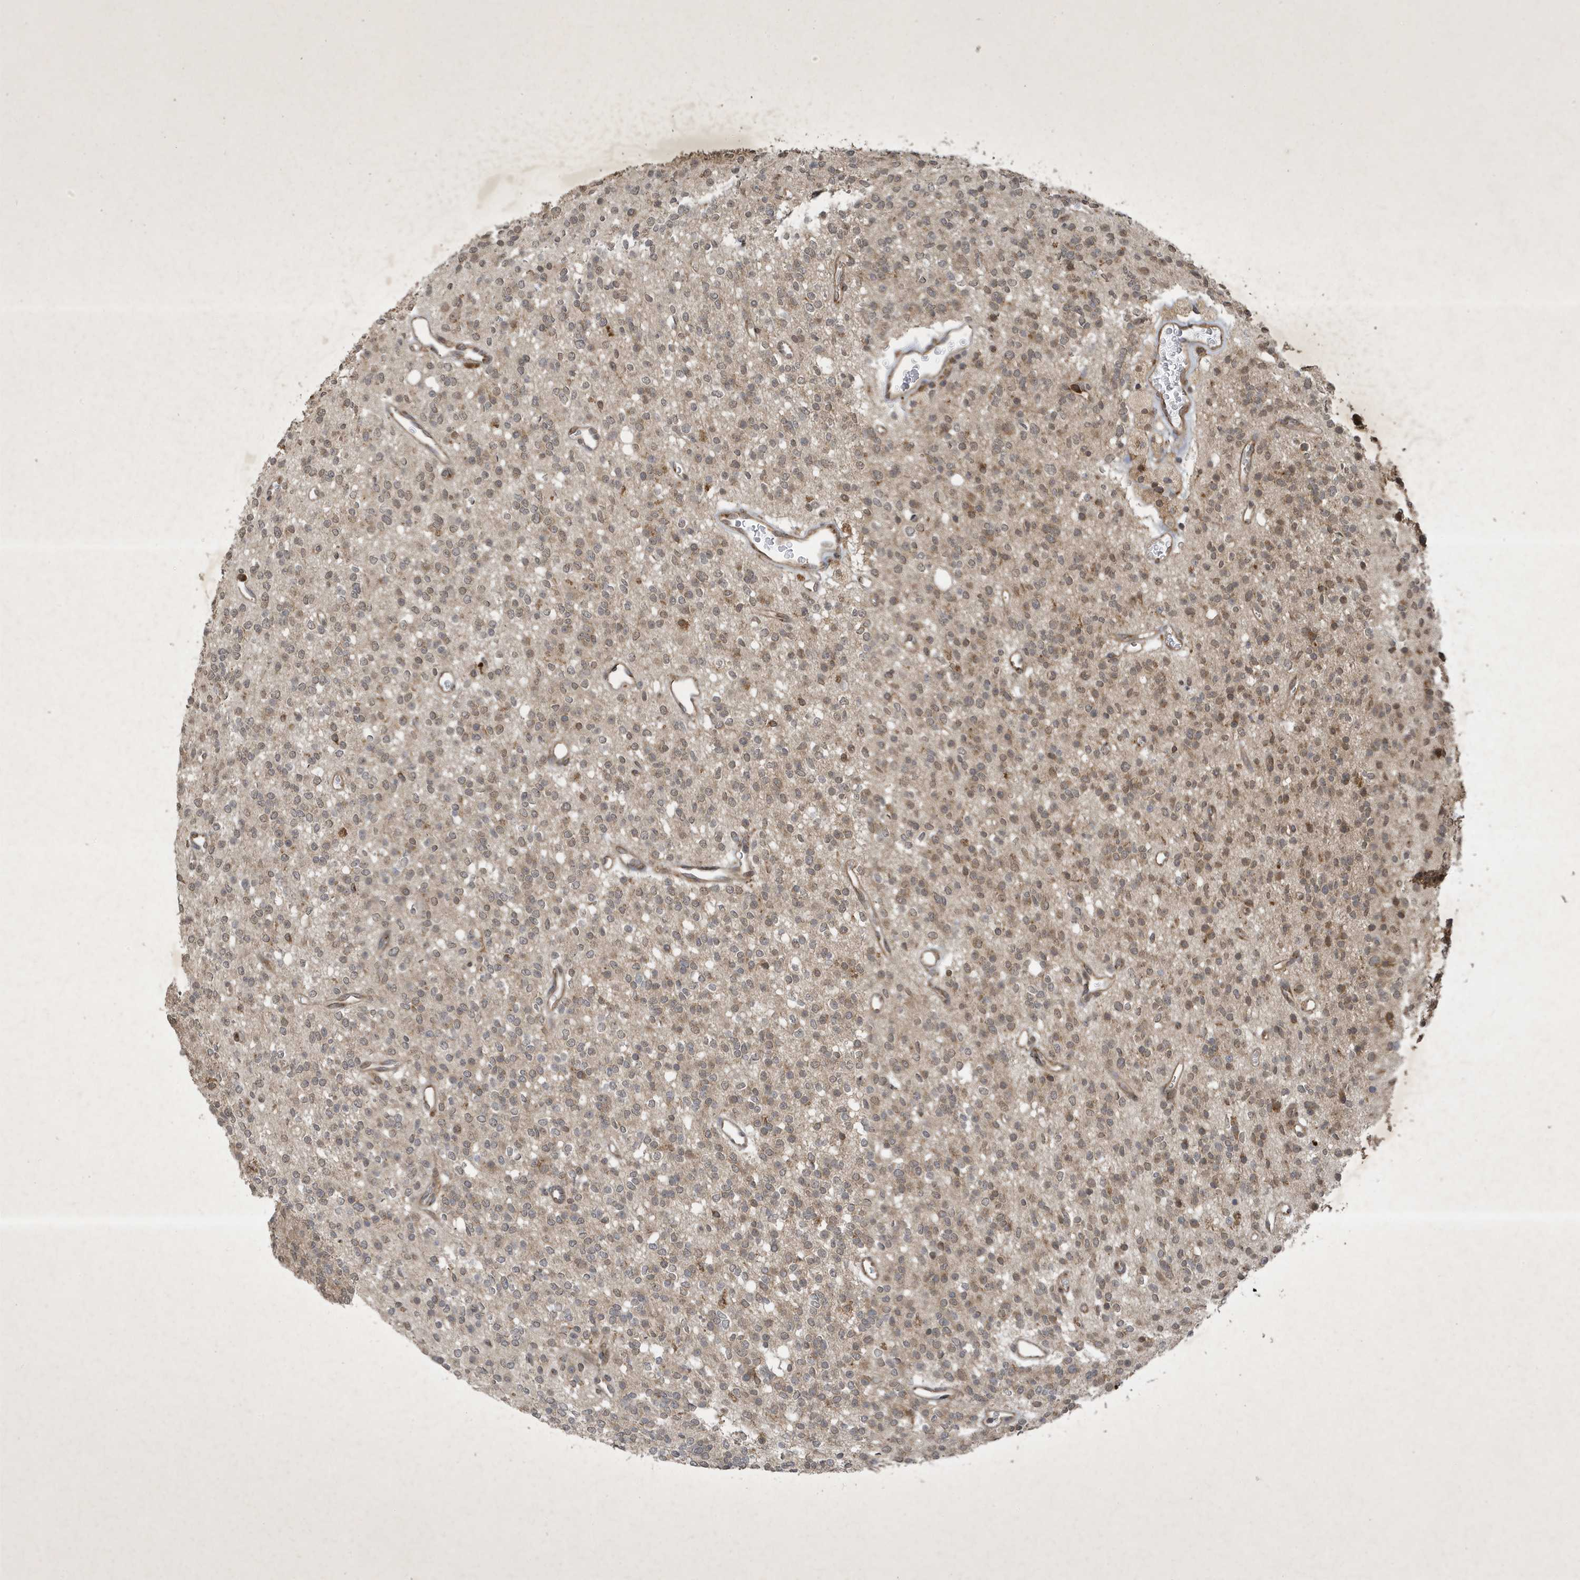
{"staining": {"intensity": "weak", "quantity": ">75%", "location": "cytoplasmic/membranous,nuclear"}, "tissue": "glioma", "cell_type": "Tumor cells", "image_type": "cancer", "snomed": [{"axis": "morphology", "description": "Glioma, malignant, High grade"}, {"axis": "topography", "description": "Brain"}], "caption": "A histopathology image of glioma stained for a protein exhibits weak cytoplasmic/membranous and nuclear brown staining in tumor cells.", "gene": "STX10", "patient": {"sex": "male", "age": 34}}